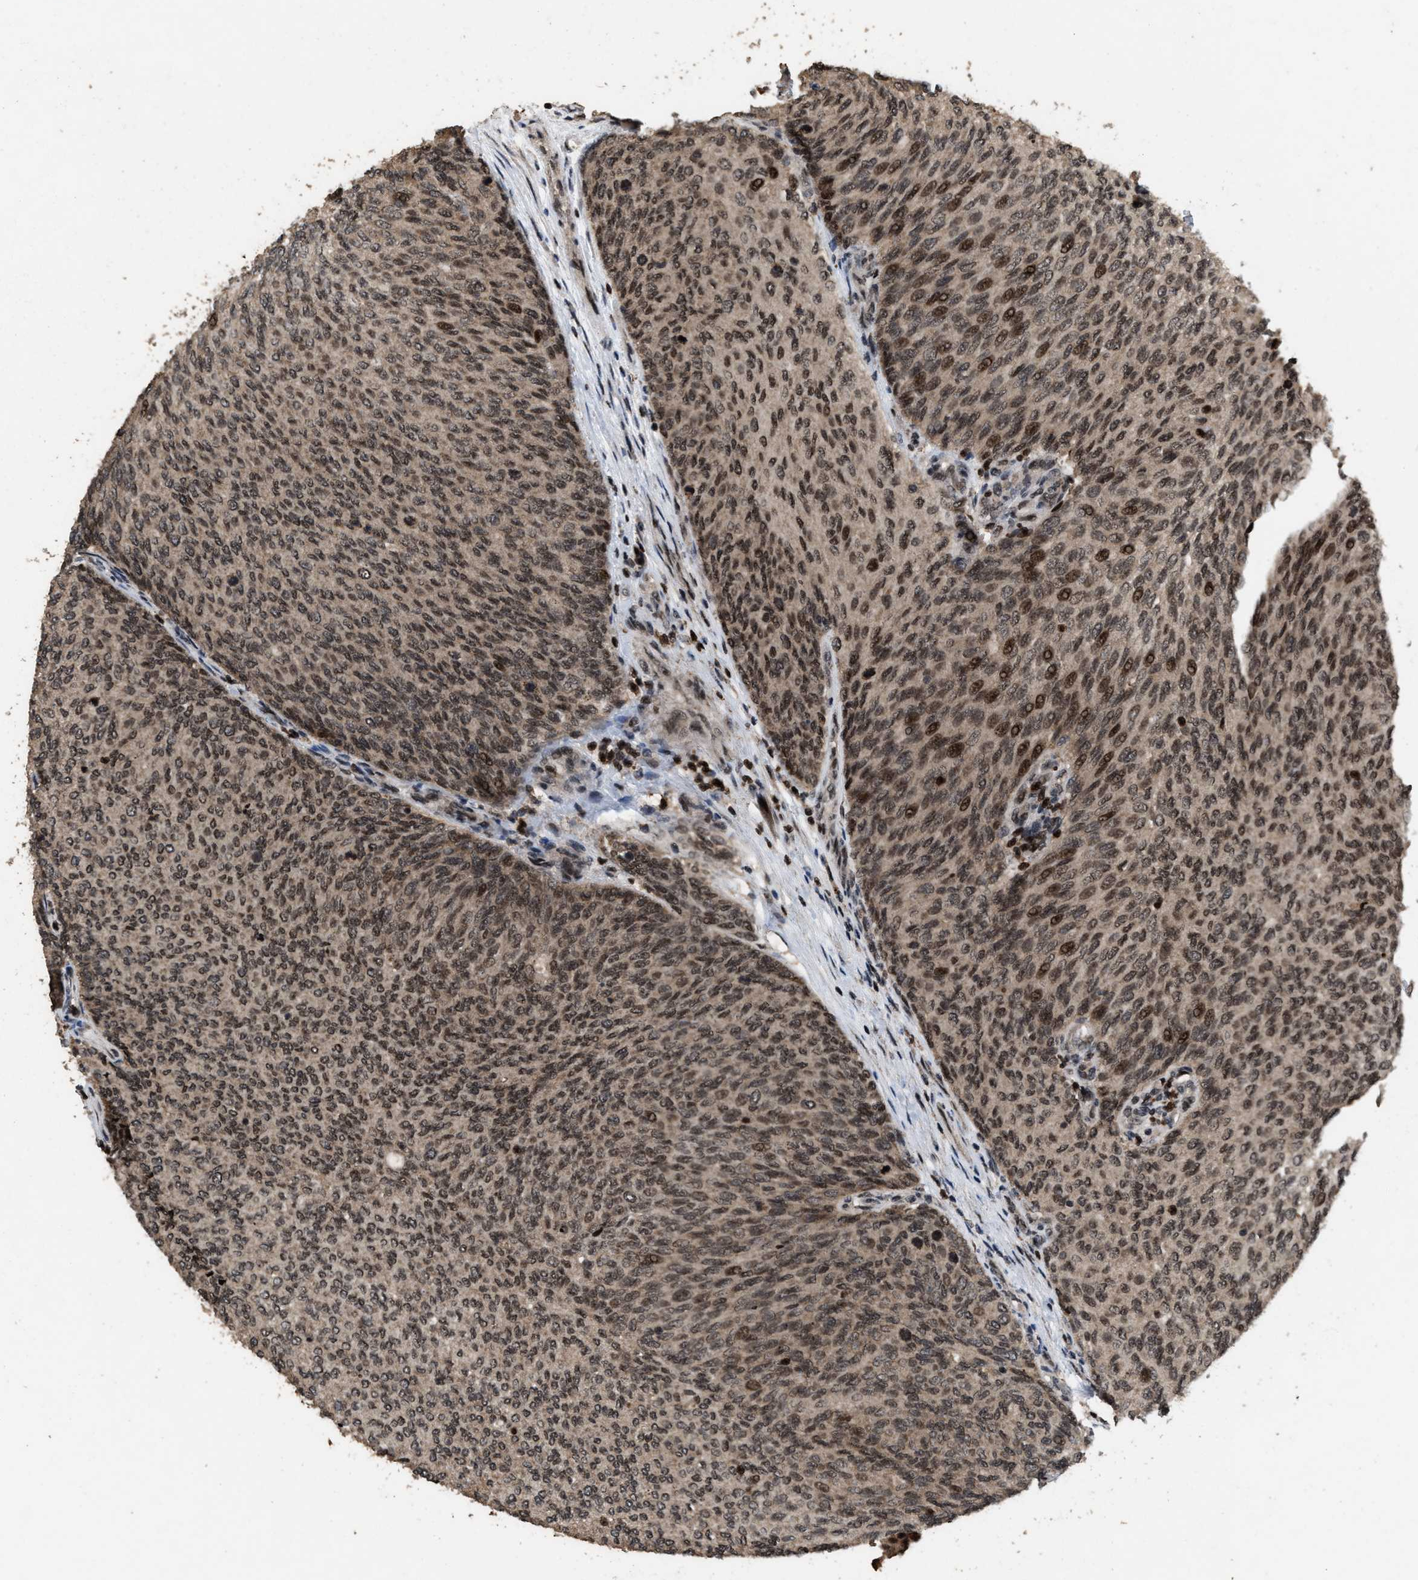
{"staining": {"intensity": "moderate", "quantity": ">75%", "location": "cytoplasmic/membranous,nuclear"}, "tissue": "urothelial cancer", "cell_type": "Tumor cells", "image_type": "cancer", "snomed": [{"axis": "morphology", "description": "Urothelial carcinoma, Low grade"}, {"axis": "topography", "description": "Urinary bladder"}], "caption": "A high-resolution micrograph shows immunohistochemistry (IHC) staining of low-grade urothelial carcinoma, which displays moderate cytoplasmic/membranous and nuclear staining in approximately >75% of tumor cells. Nuclei are stained in blue.", "gene": "HAUS6", "patient": {"sex": "female", "age": 79}}